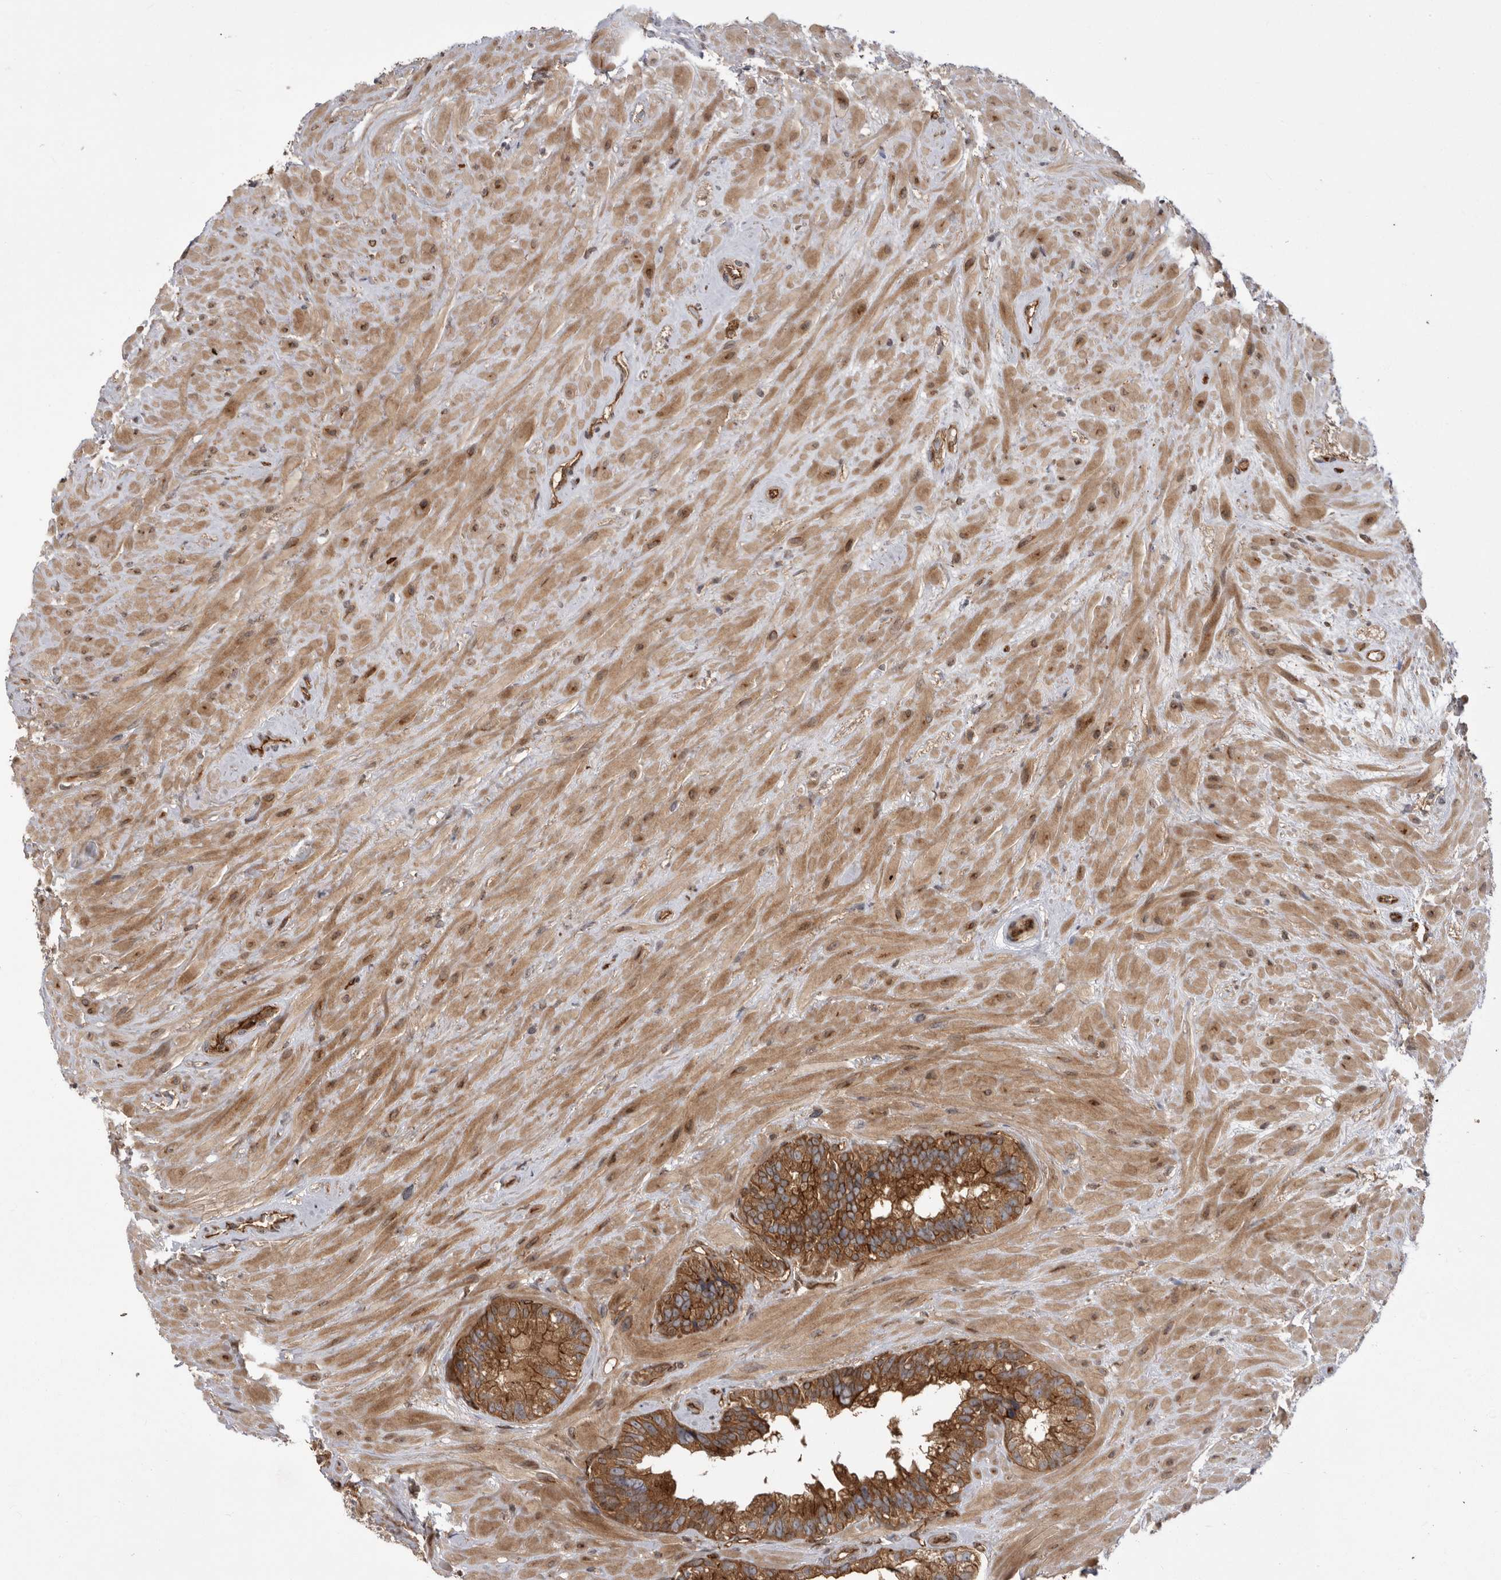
{"staining": {"intensity": "moderate", "quantity": ">75%", "location": "cytoplasmic/membranous"}, "tissue": "seminal vesicle", "cell_type": "Glandular cells", "image_type": "normal", "snomed": [{"axis": "morphology", "description": "Normal tissue, NOS"}, {"axis": "topography", "description": "Seminal veicle"}], "caption": "Protein staining reveals moderate cytoplasmic/membranous expression in about >75% of glandular cells in unremarkable seminal vesicle. Using DAB (brown) and hematoxylin (blue) stains, captured at high magnification using brightfield microscopy.", "gene": "DHDDS", "patient": {"sex": "male", "age": 80}}